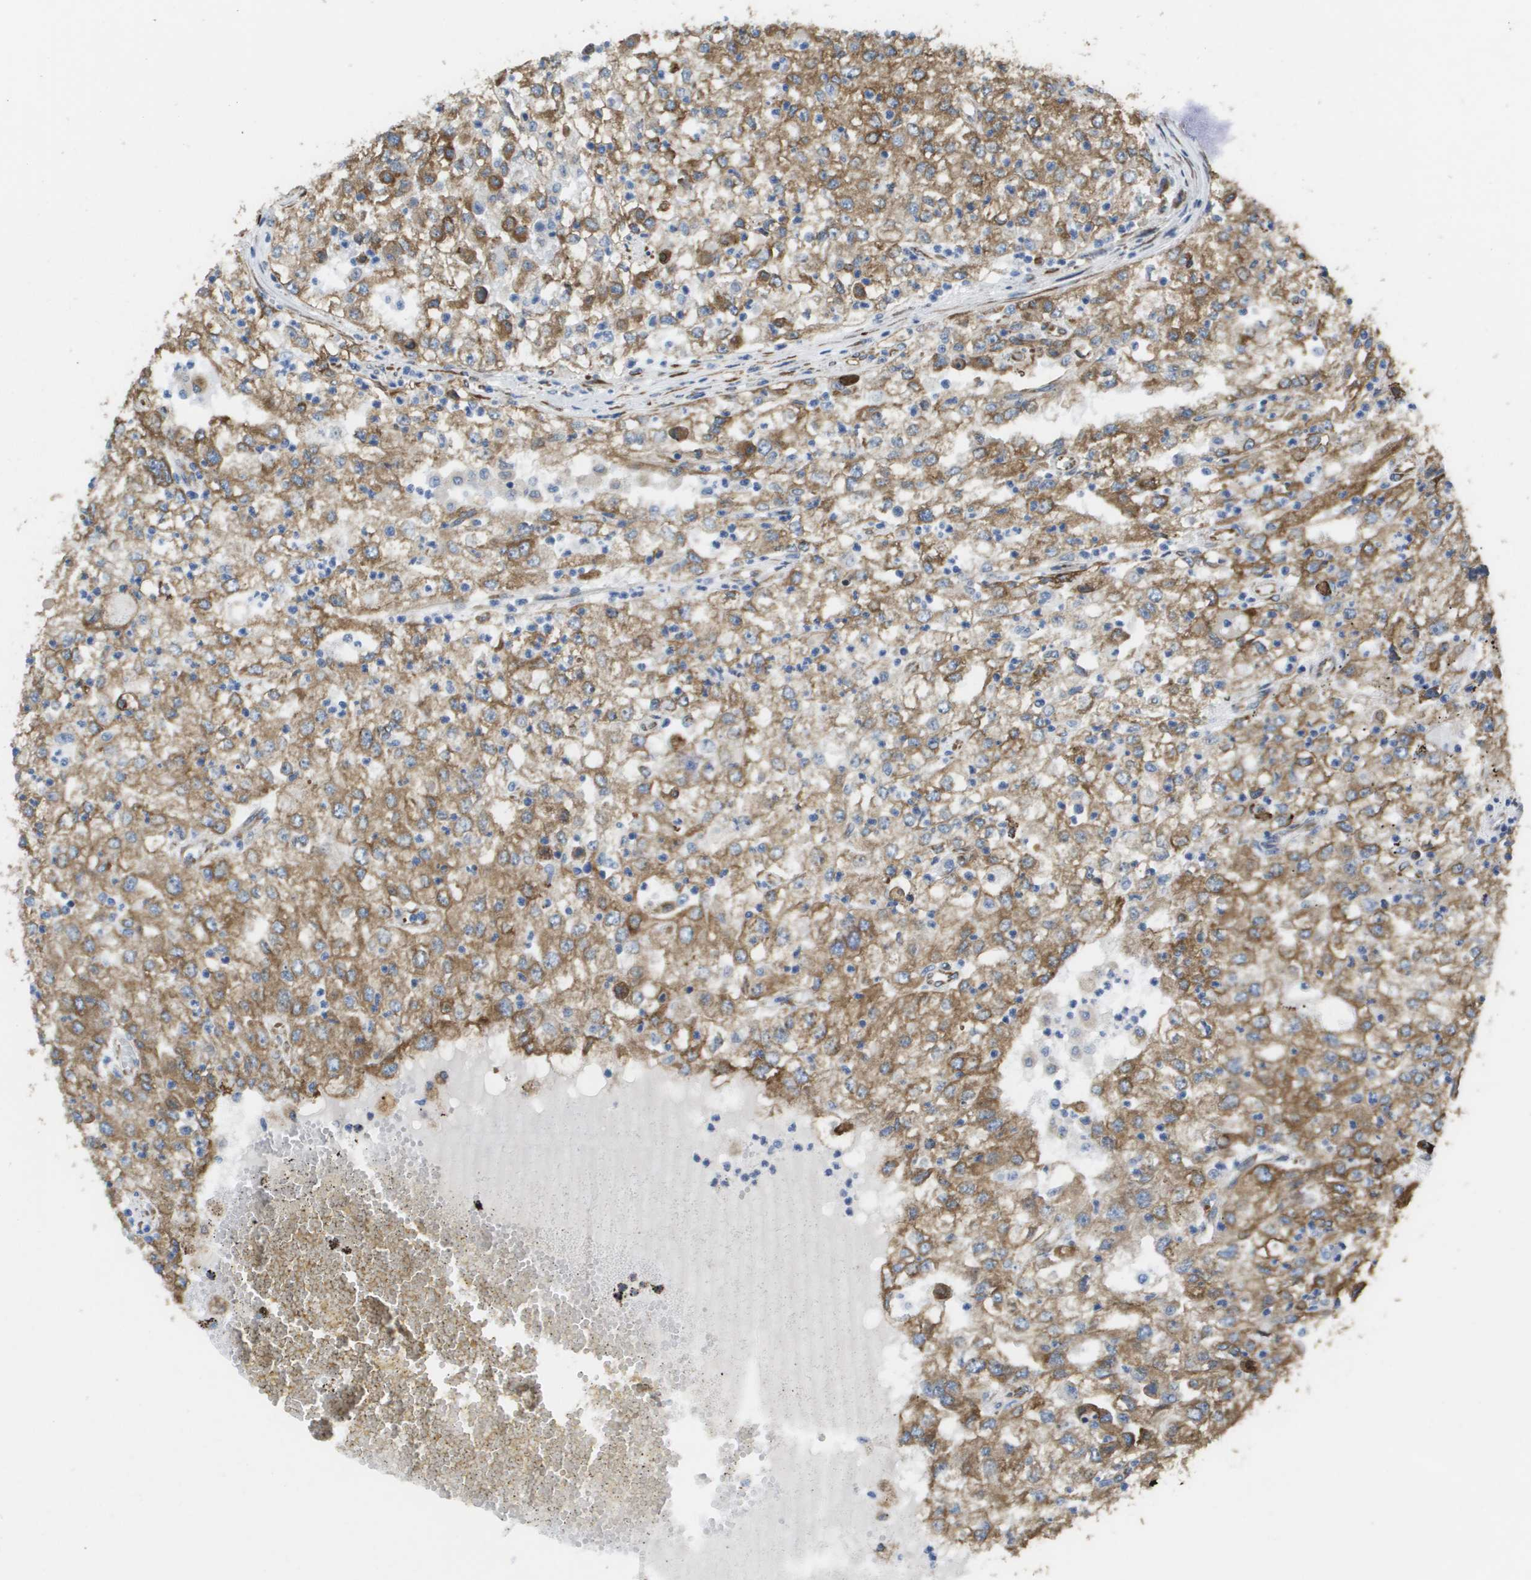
{"staining": {"intensity": "moderate", "quantity": ">75%", "location": "cytoplasmic/membranous"}, "tissue": "renal cancer", "cell_type": "Tumor cells", "image_type": "cancer", "snomed": [{"axis": "morphology", "description": "Adenocarcinoma, NOS"}, {"axis": "topography", "description": "Kidney"}], "caption": "Renal cancer was stained to show a protein in brown. There is medium levels of moderate cytoplasmic/membranous staining in about >75% of tumor cells. Nuclei are stained in blue.", "gene": "ST3GAL2", "patient": {"sex": "female", "age": 54}}